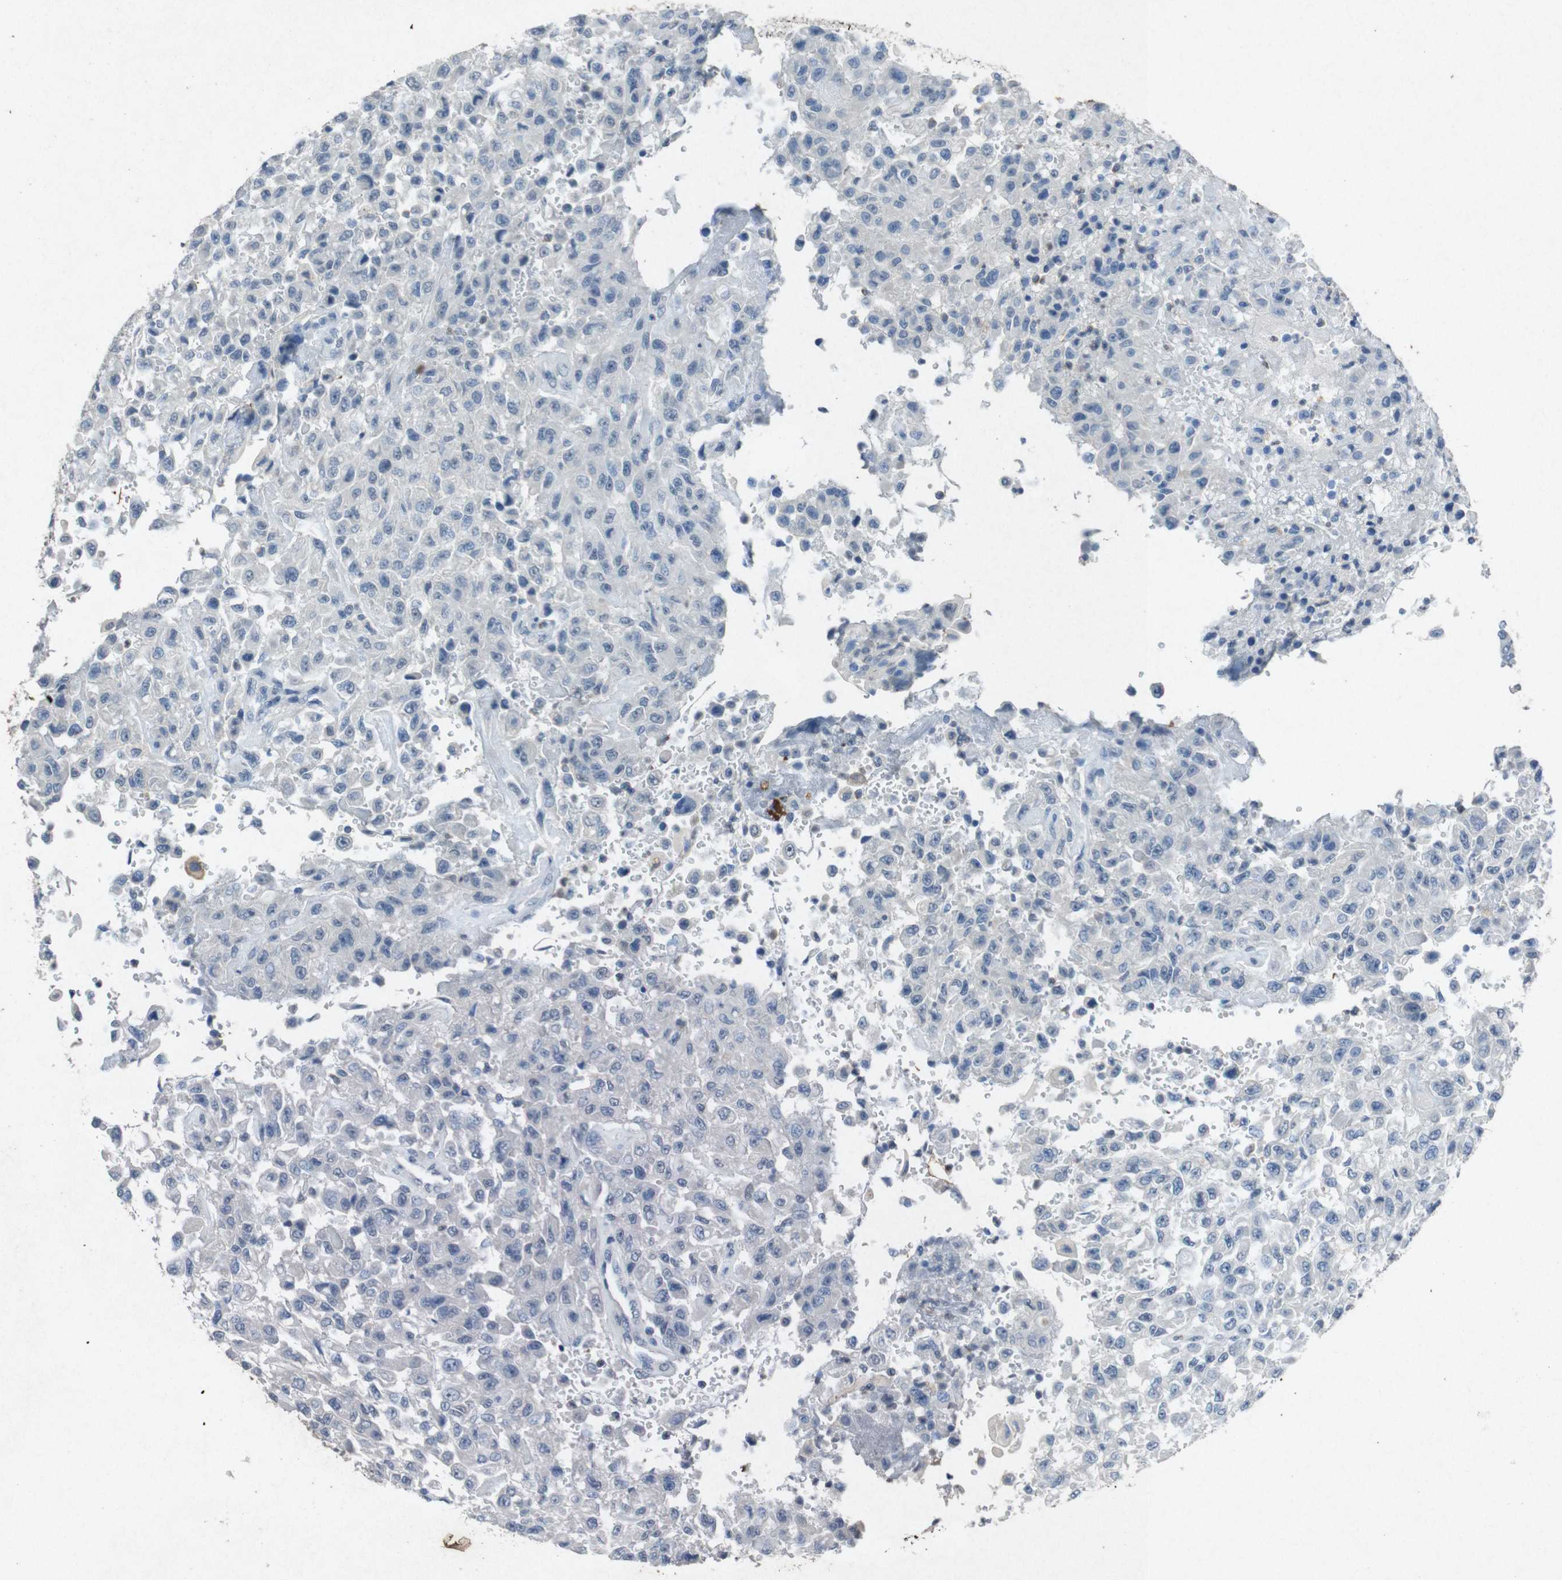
{"staining": {"intensity": "negative", "quantity": "none", "location": "none"}, "tissue": "urothelial cancer", "cell_type": "Tumor cells", "image_type": "cancer", "snomed": [{"axis": "morphology", "description": "Urothelial carcinoma, High grade"}, {"axis": "topography", "description": "Urinary bladder"}], "caption": "An IHC photomicrograph of urothelial cancer is shown. There is no staining in tumor cells of urothelial cancer.", "gene": "STBD1", "patient": {"sex": "male", "age": 46}}